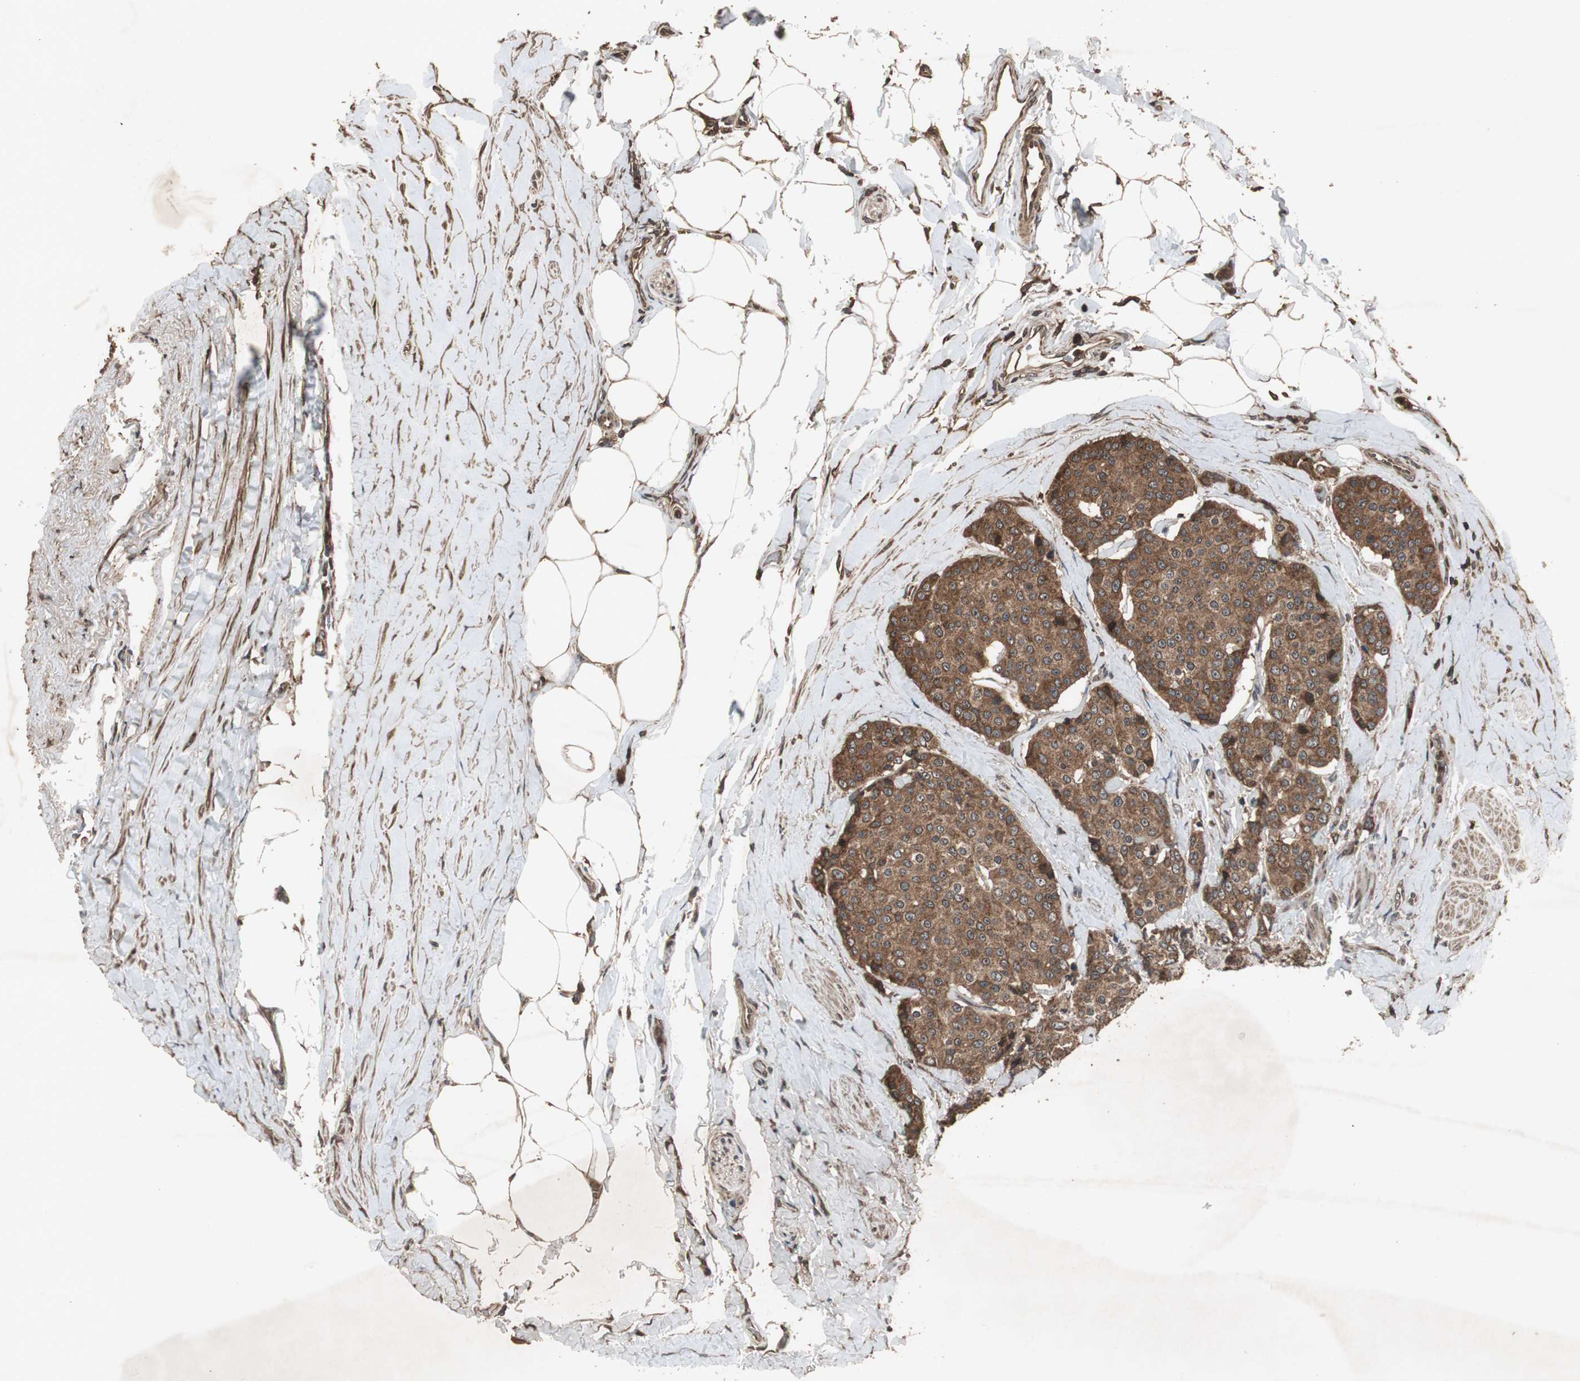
{"staining": {"intensity": "strong", "quantity": ">75%", "location": "cytoplasmic/membranous"}, "tissue": "carcinoid", "cell_type": "Tumor cells", "image_type": "cancer", "snomed": [{"axis": "morphology", "description": "Carcinoid, malignant, NOS"}, {"axis": "topography", "description": "Colon"}], "caption": "High-power microscopy captured an immunohistochemistry image of carcinoid, revealing strong cytoplasmic/membranous positivity in approximately >75% of tumor cells.", "gene": "LAMTOR5", "patient": {"sex": "female", "age": 61}}